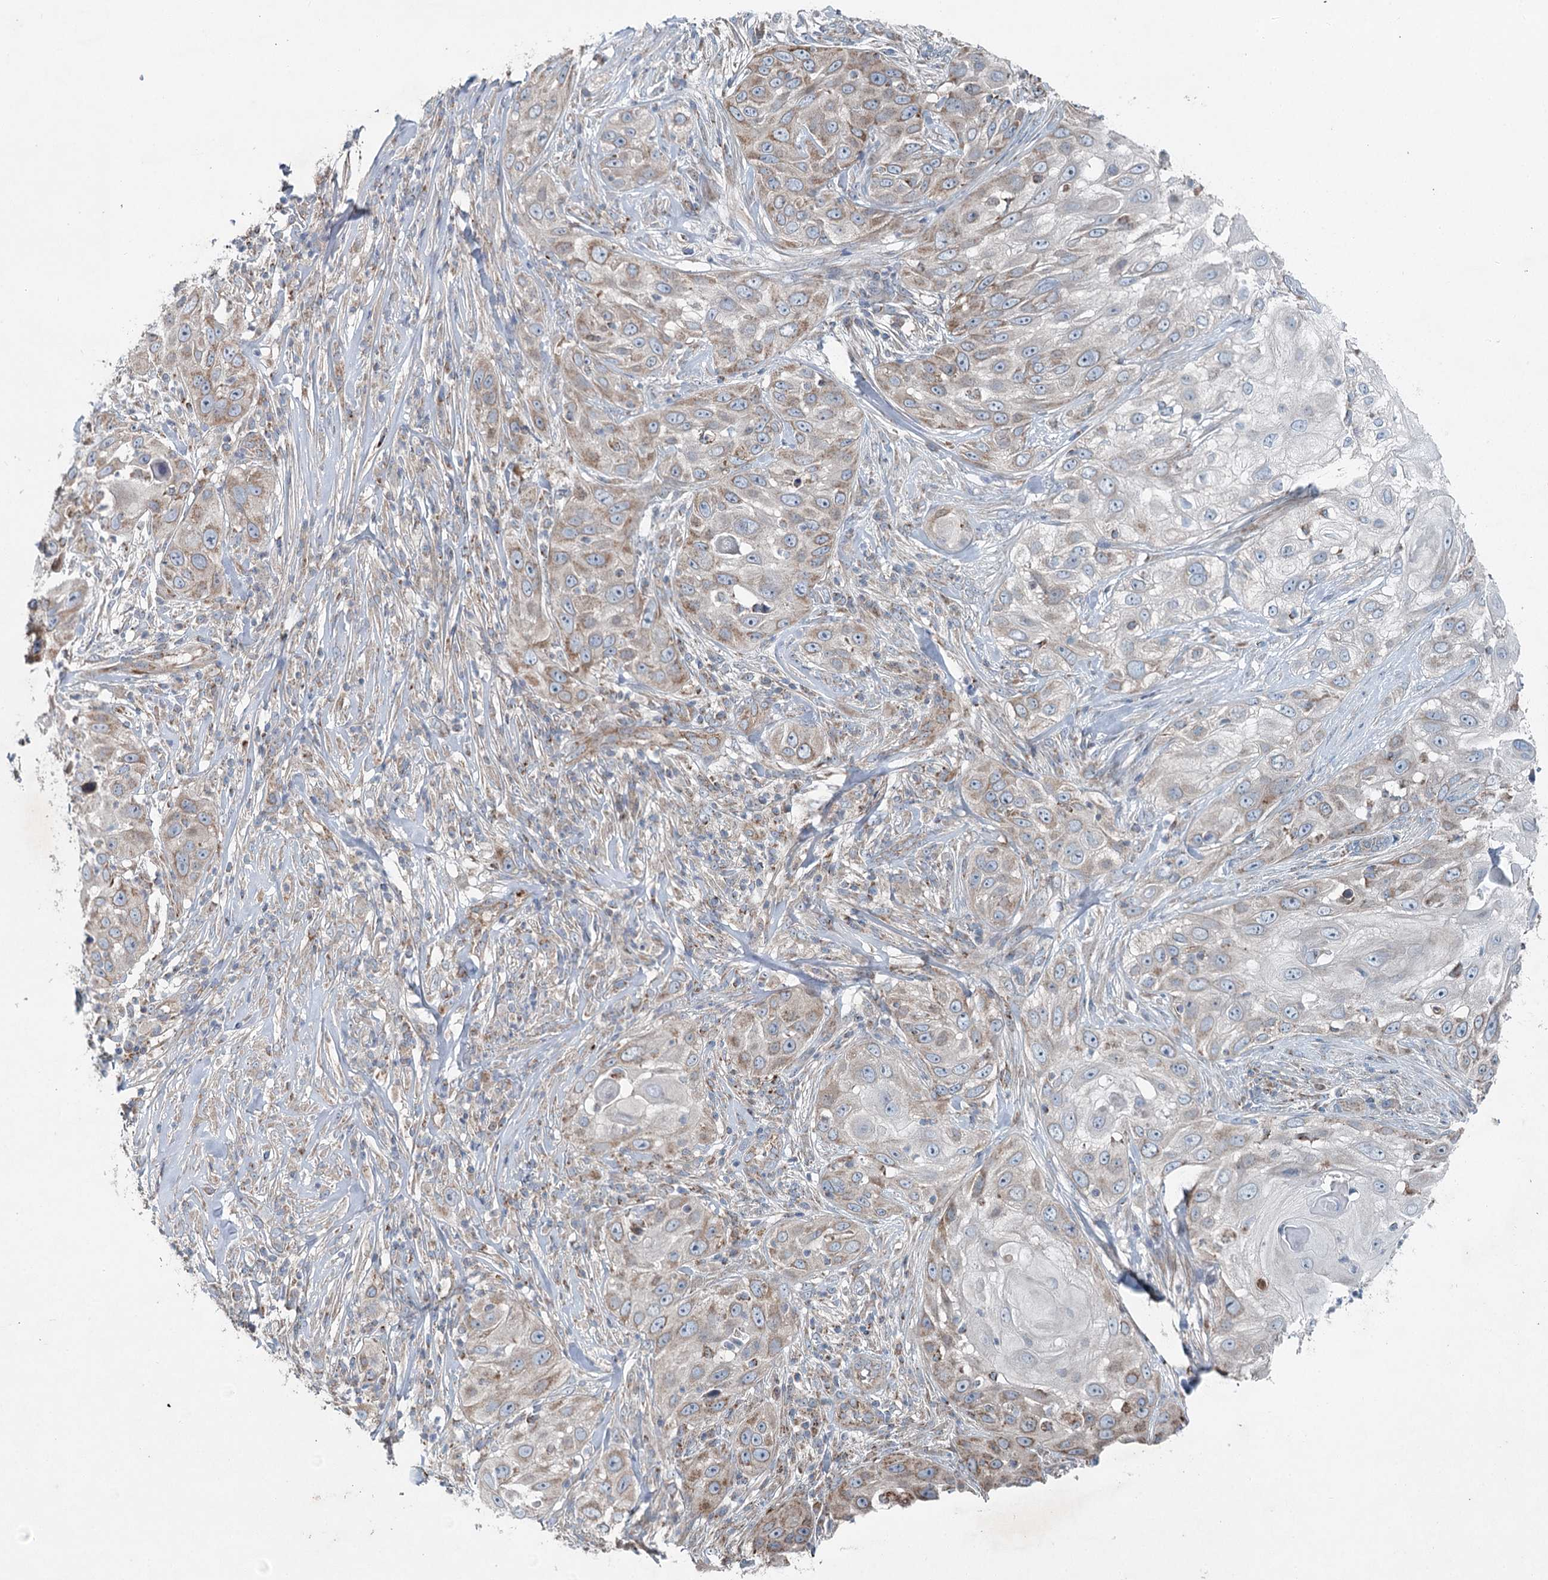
{"staining": {"intensity": "weak", "quantity": ">75%", "location": "cytoplasmic/membranous"}, "tissue": "skin cancer", "cell_type": "Tumor cells", "image_type": "cancer", "snomed": [{"axis": "morphology", "description": "Squamous cell carcinoma, NOS"}, {"axis": "topography", "description": "Skin"}], "caption": "The photomicrograph displays staining of skin squamous cell carcinoma, revealing weak cytoplasmic/membranous protein staining (brown color) within tumor cells.", "gene": "CHCHD5", "patient": {"sex": "female", "age": 44}}